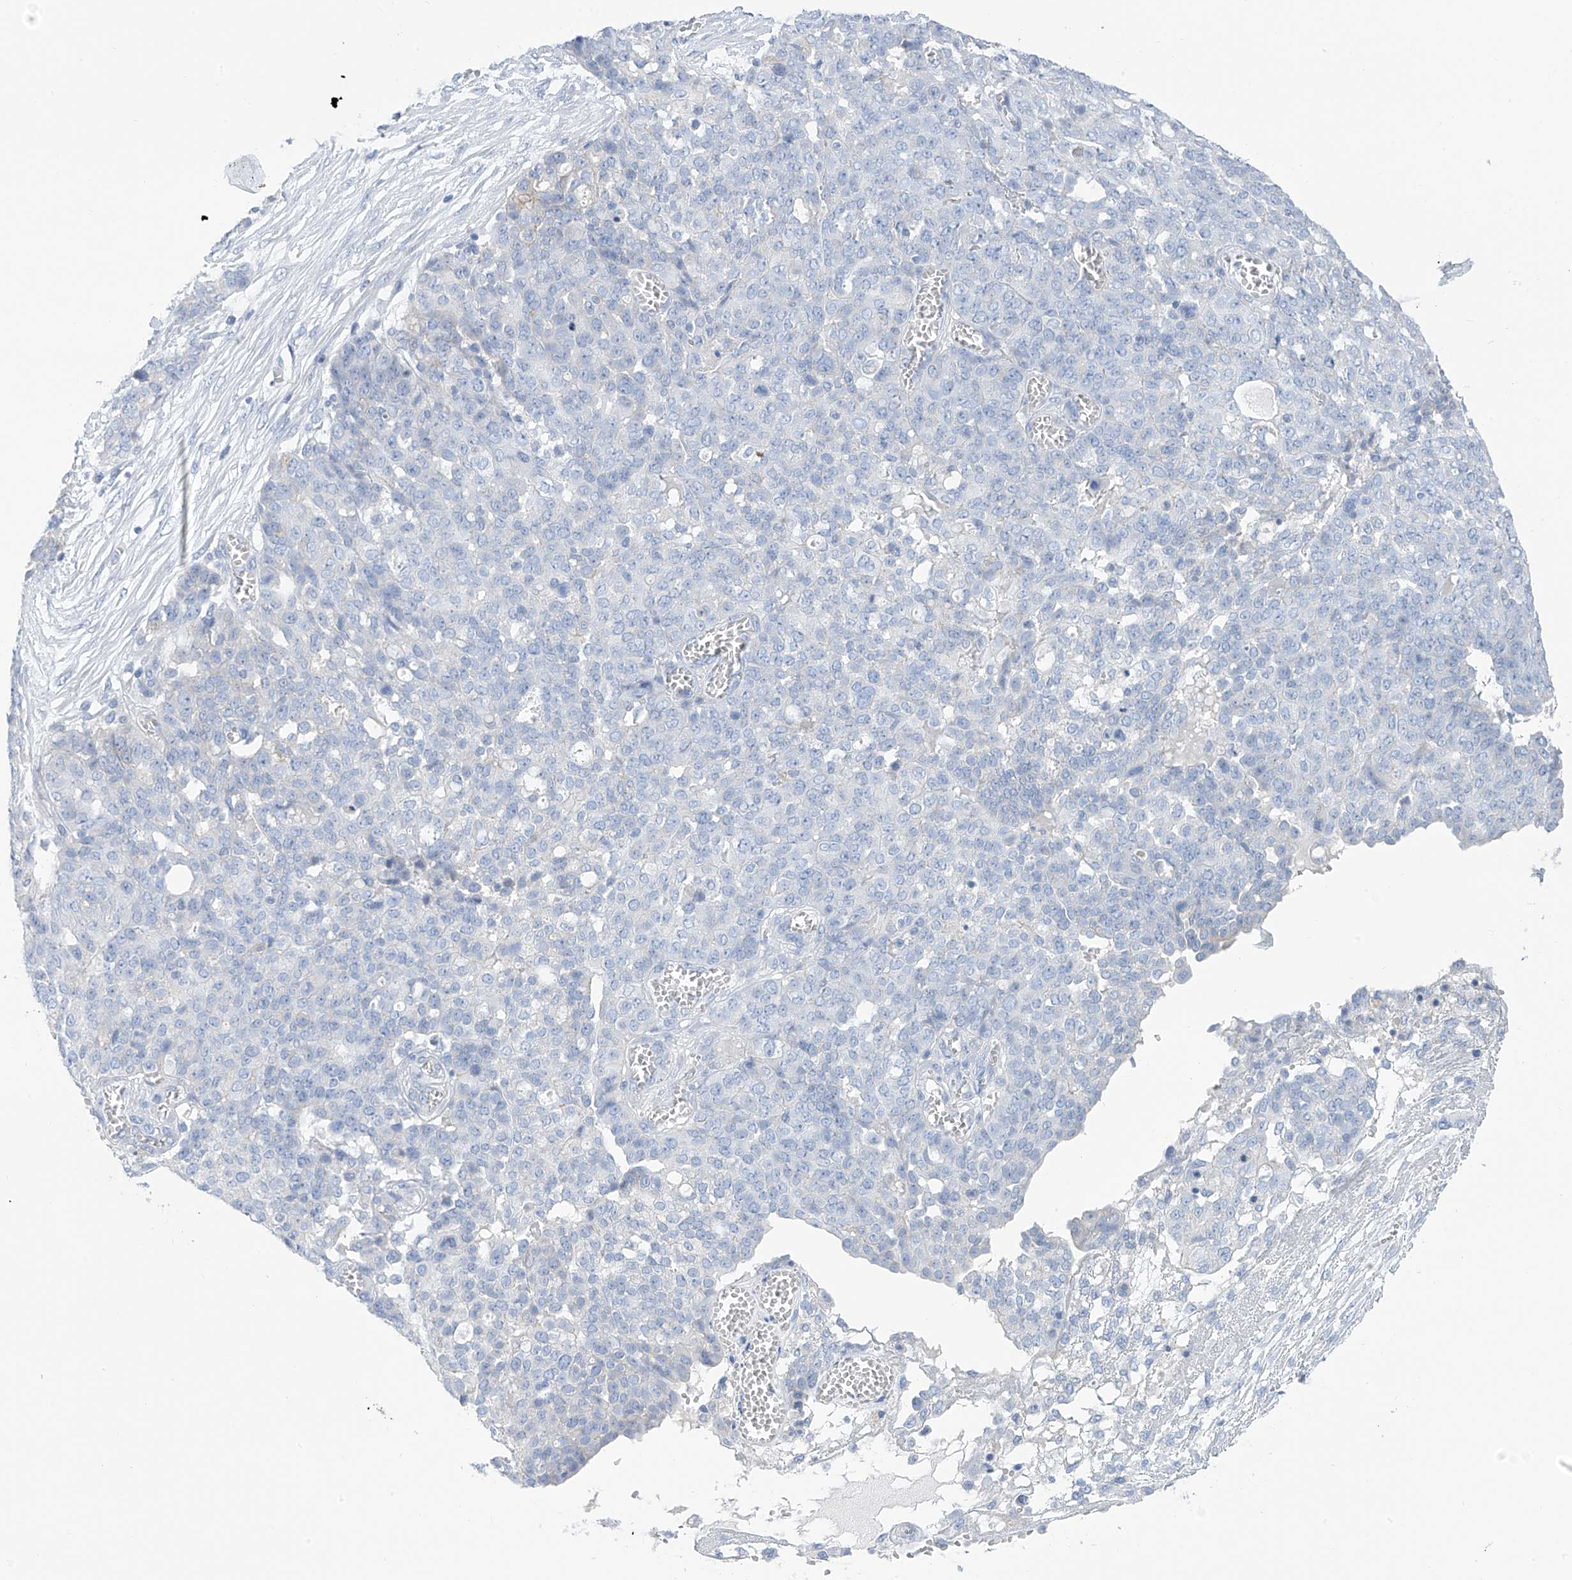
{"staining": {"intensity": "negative", "quantity": "none", "location": "none"}, "tissue": "ovarian cancer", "cell_type": "Tumor cells", "image_type": "cancer", "snomed": [{"axis": "morphology", "description": "Cystadenocarcinoma, serous, NOS"}, {"axis": "topography", "description": "Soft tissue"}, {"axis": "topography", "description": "Ovary"}], "caption": "Ovarian serous cystadenocarcinoma was stained to show a protein in brown. There is no significant positivity in tumor cells.", "gene": "ITGA9", "patient": {"sex": "female", "age": 57}}